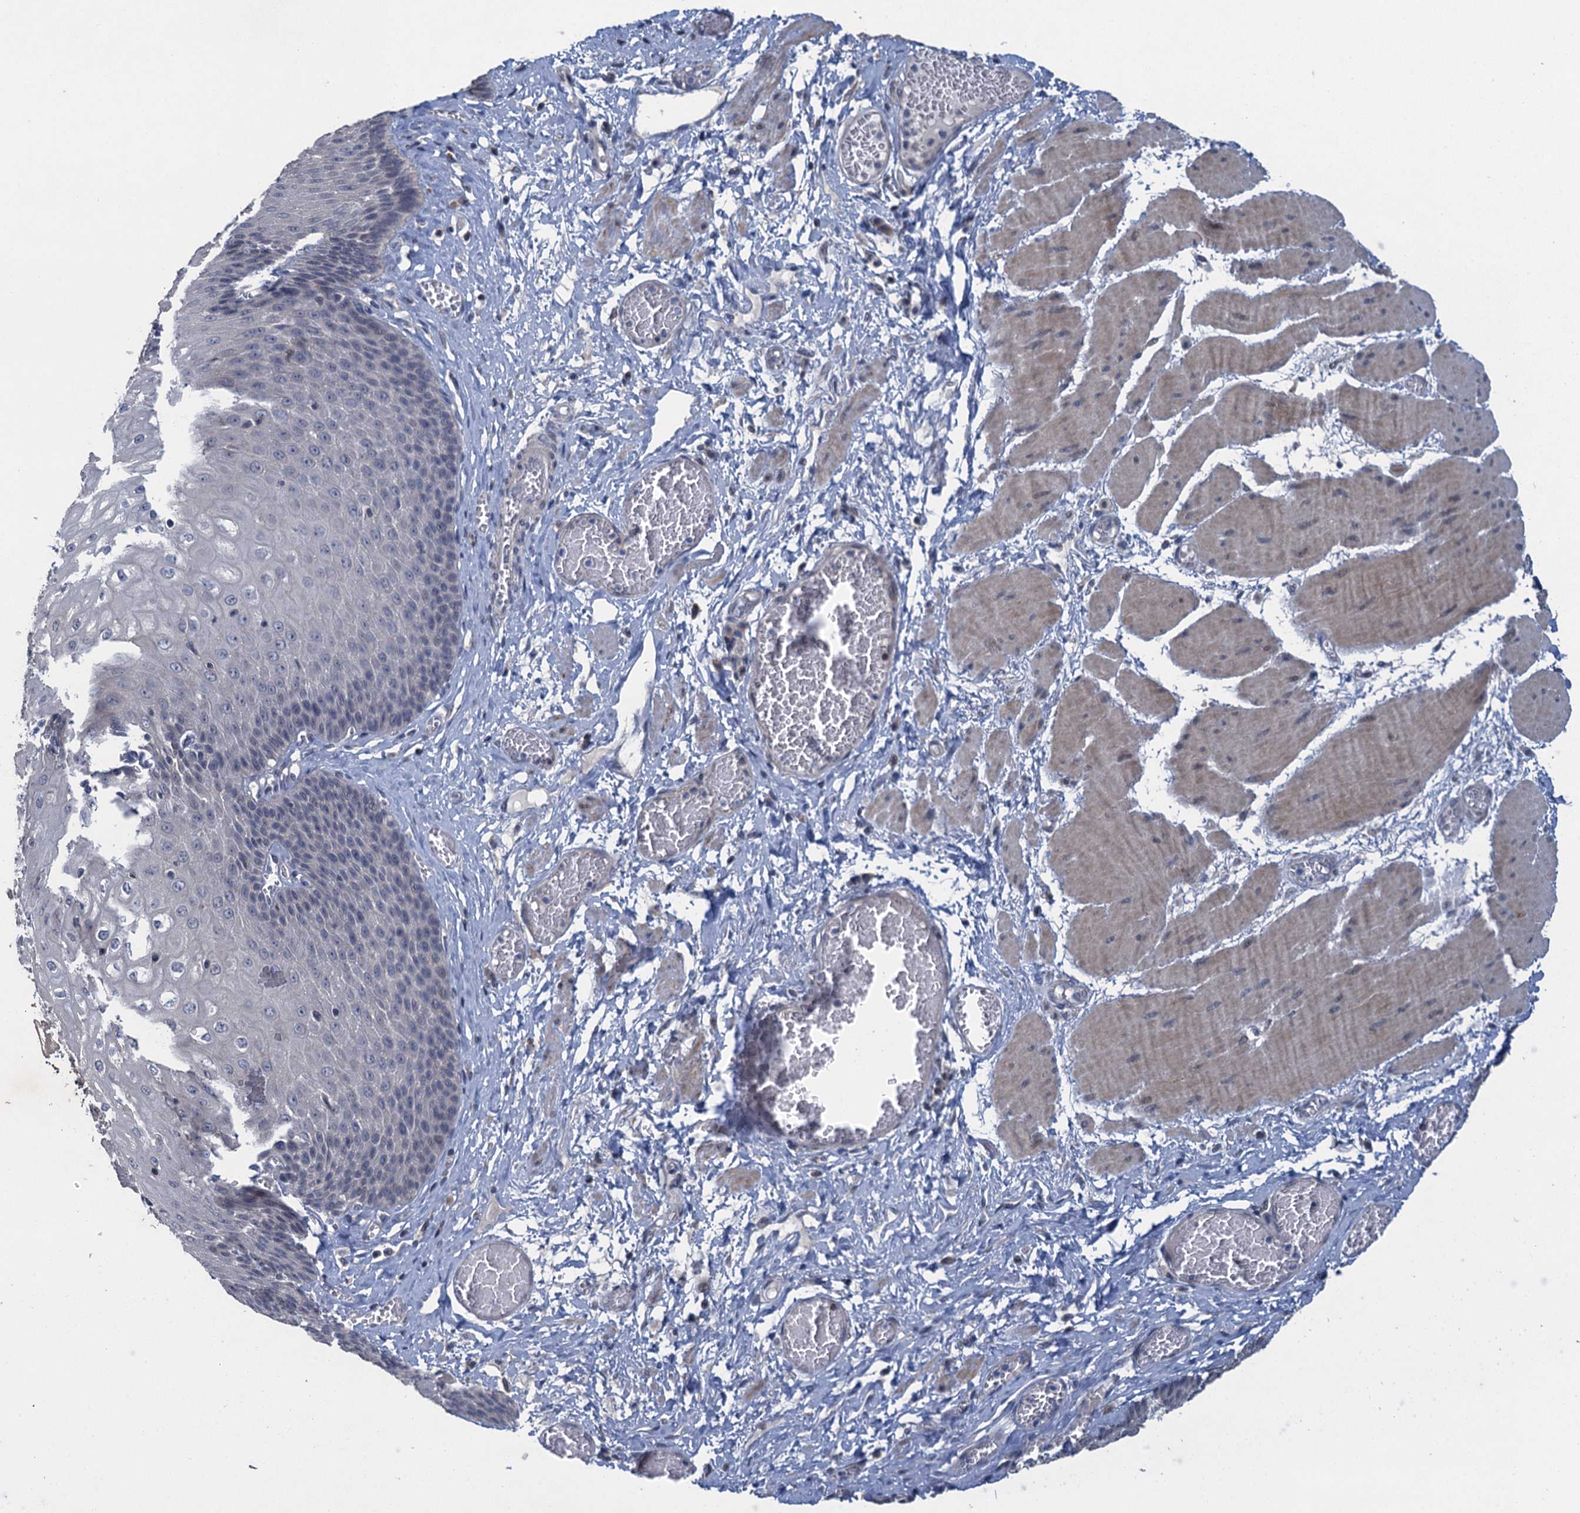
{"staining": {"intensity": "negative", "quantity": "none", "location": "none"}, "tissue": "esophagus", "cell_type": "Squamous epithelial cells", "image_type": "normal", "snomed": [{"axis": "morphology", "description": "Normal tissue, NOS"}, {"axis": "topography", "description": "Esophagus"}], "caption": "Immunohistochemistry of benign esophagus demonstrates no positivity in squamous epithelial cells.", "gene": "MRFAP1", "patient": {"sex": "male", "age": 60}}